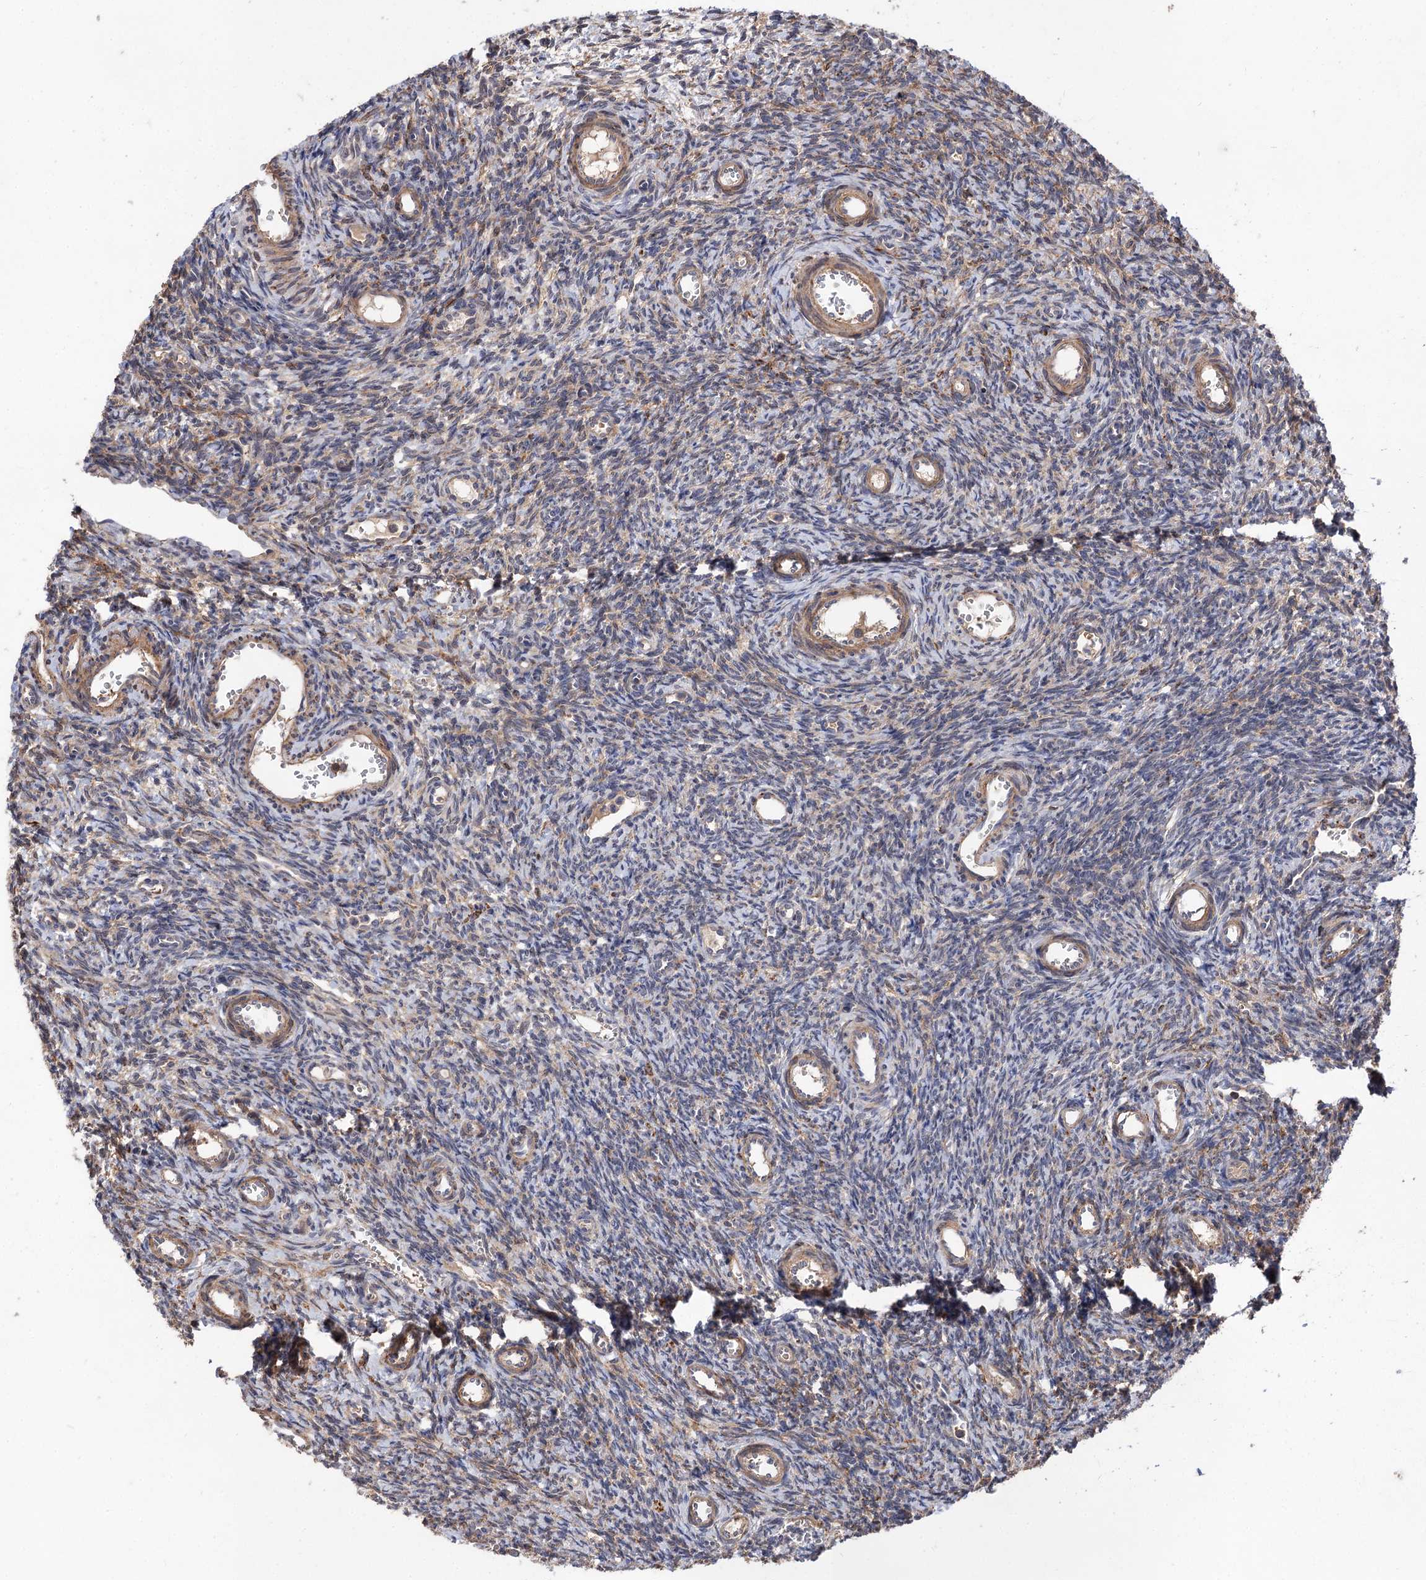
{"staining": {"intensity": "weak", "quantity": "25%-75%", "location": "cytoplasmic/membranous"}, "tissue": "ovary", "cell_type": "Ovarian stroma cells", "image_type": "normal", "snomed": [{"axis": "morphology", "description": "Normal tissue, NOS"}, {"axis": "topography", "description": "Ovary"}], "caption": "IHC photomicrograph of unremarkable ovary: human ovary stained using immunohistochemistry (IHC) exhibits low levels of weak protein expression localized specifically in the cytoplasmic/membranous of ovarian stroma cells, appearing as a cytoplasmic/membranous brown color.", "gene": "FBXW8", "patient": {"sex": "female", "age": 39}}